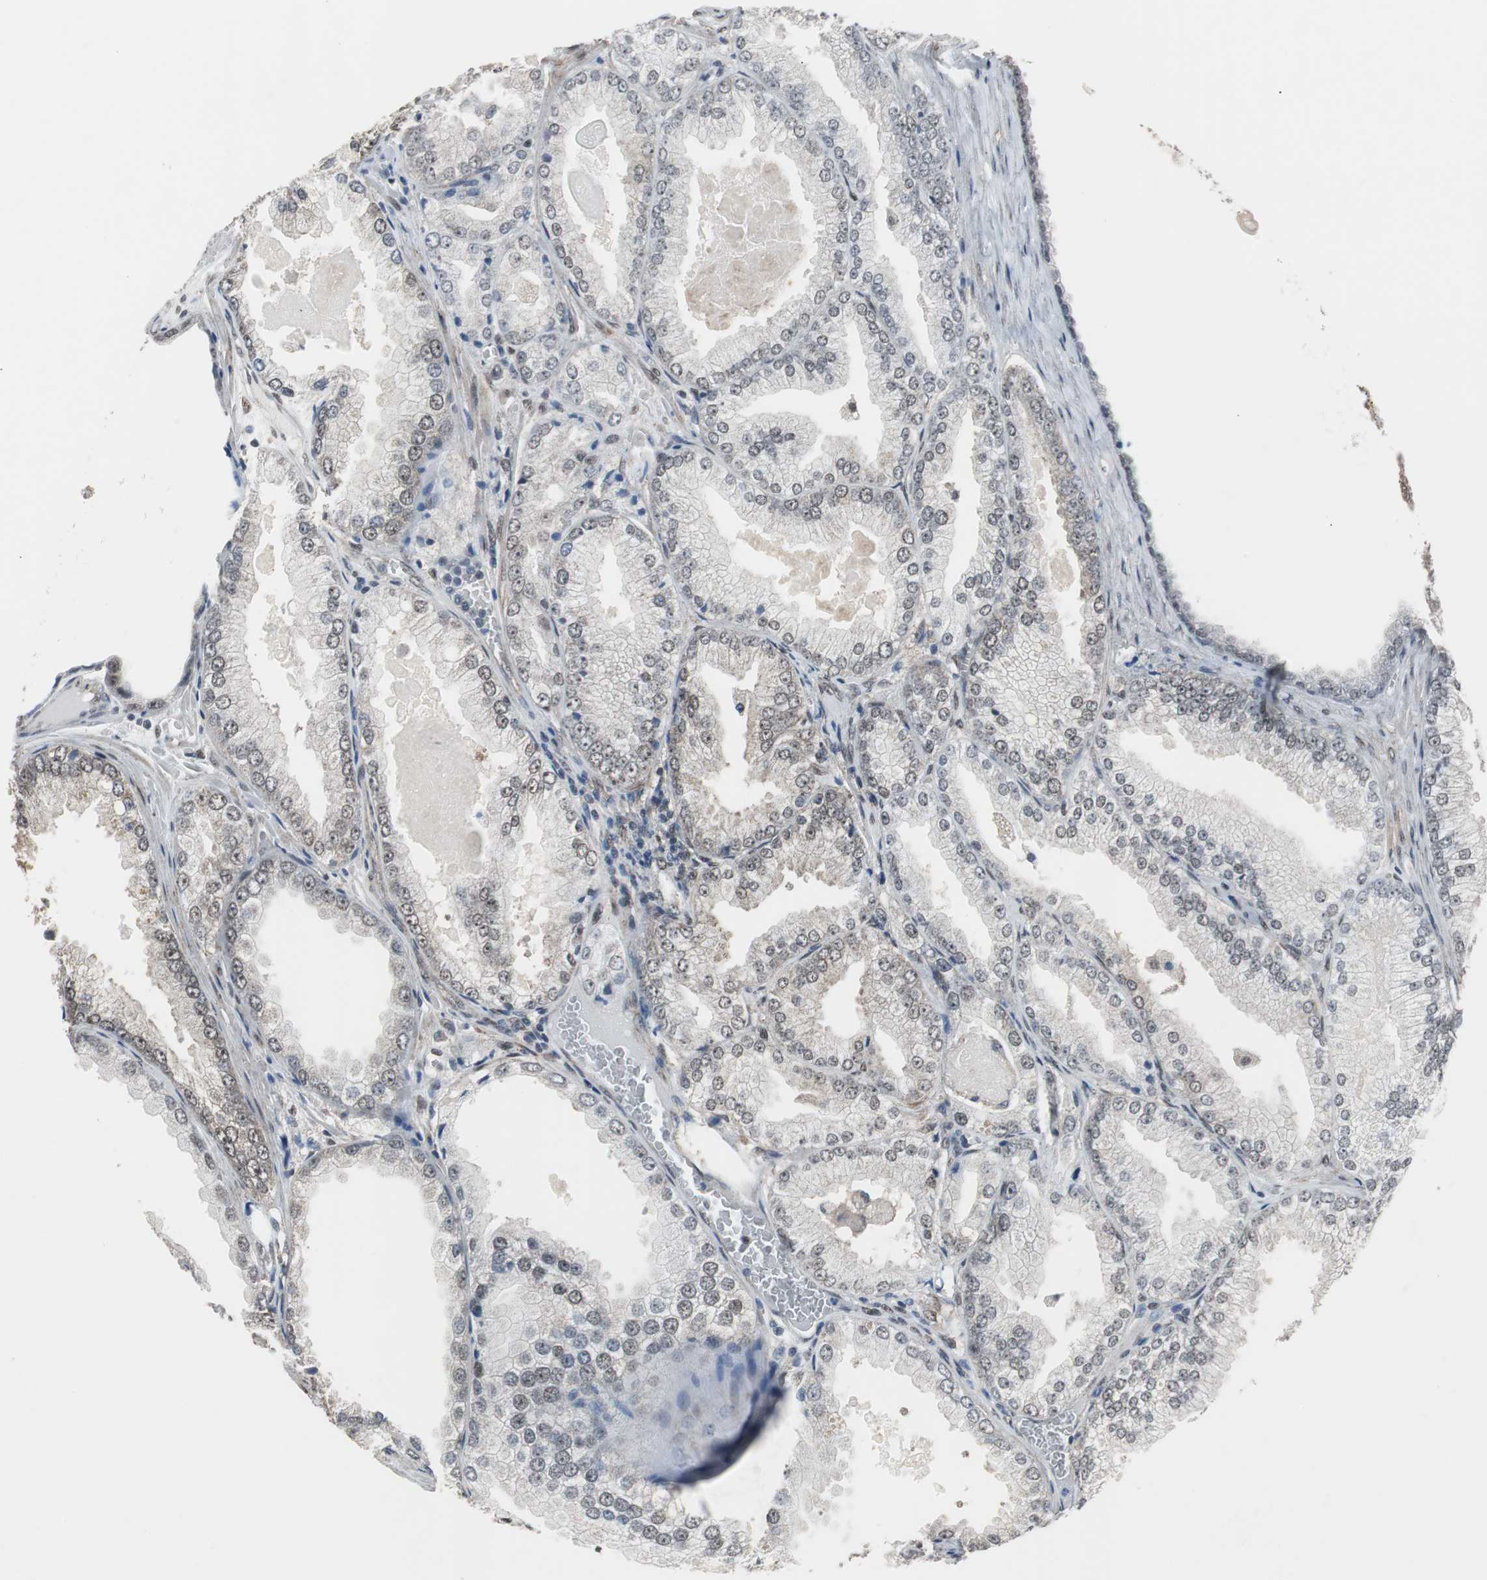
{"staining": {"intensity": "weak", "quantity": ">75%", "location": "nuclear"}, "tissue": "prostate cancer", "cell_type": "Tumor cells", "image_type": "cancer", "snomed": [{"axis": "morphology", "description": "Adenocarcinoma, High grade"}, {"axis": "topography", "description": "Prostate"}], "caption": "IHC of prostate cancer (high-grade adenocarcinoma) reveals low levels of weak nuclear staining in about >75% of tumor cells.", "gene": "ZHX2", "patient": {"sex": "male", "age": 61}}